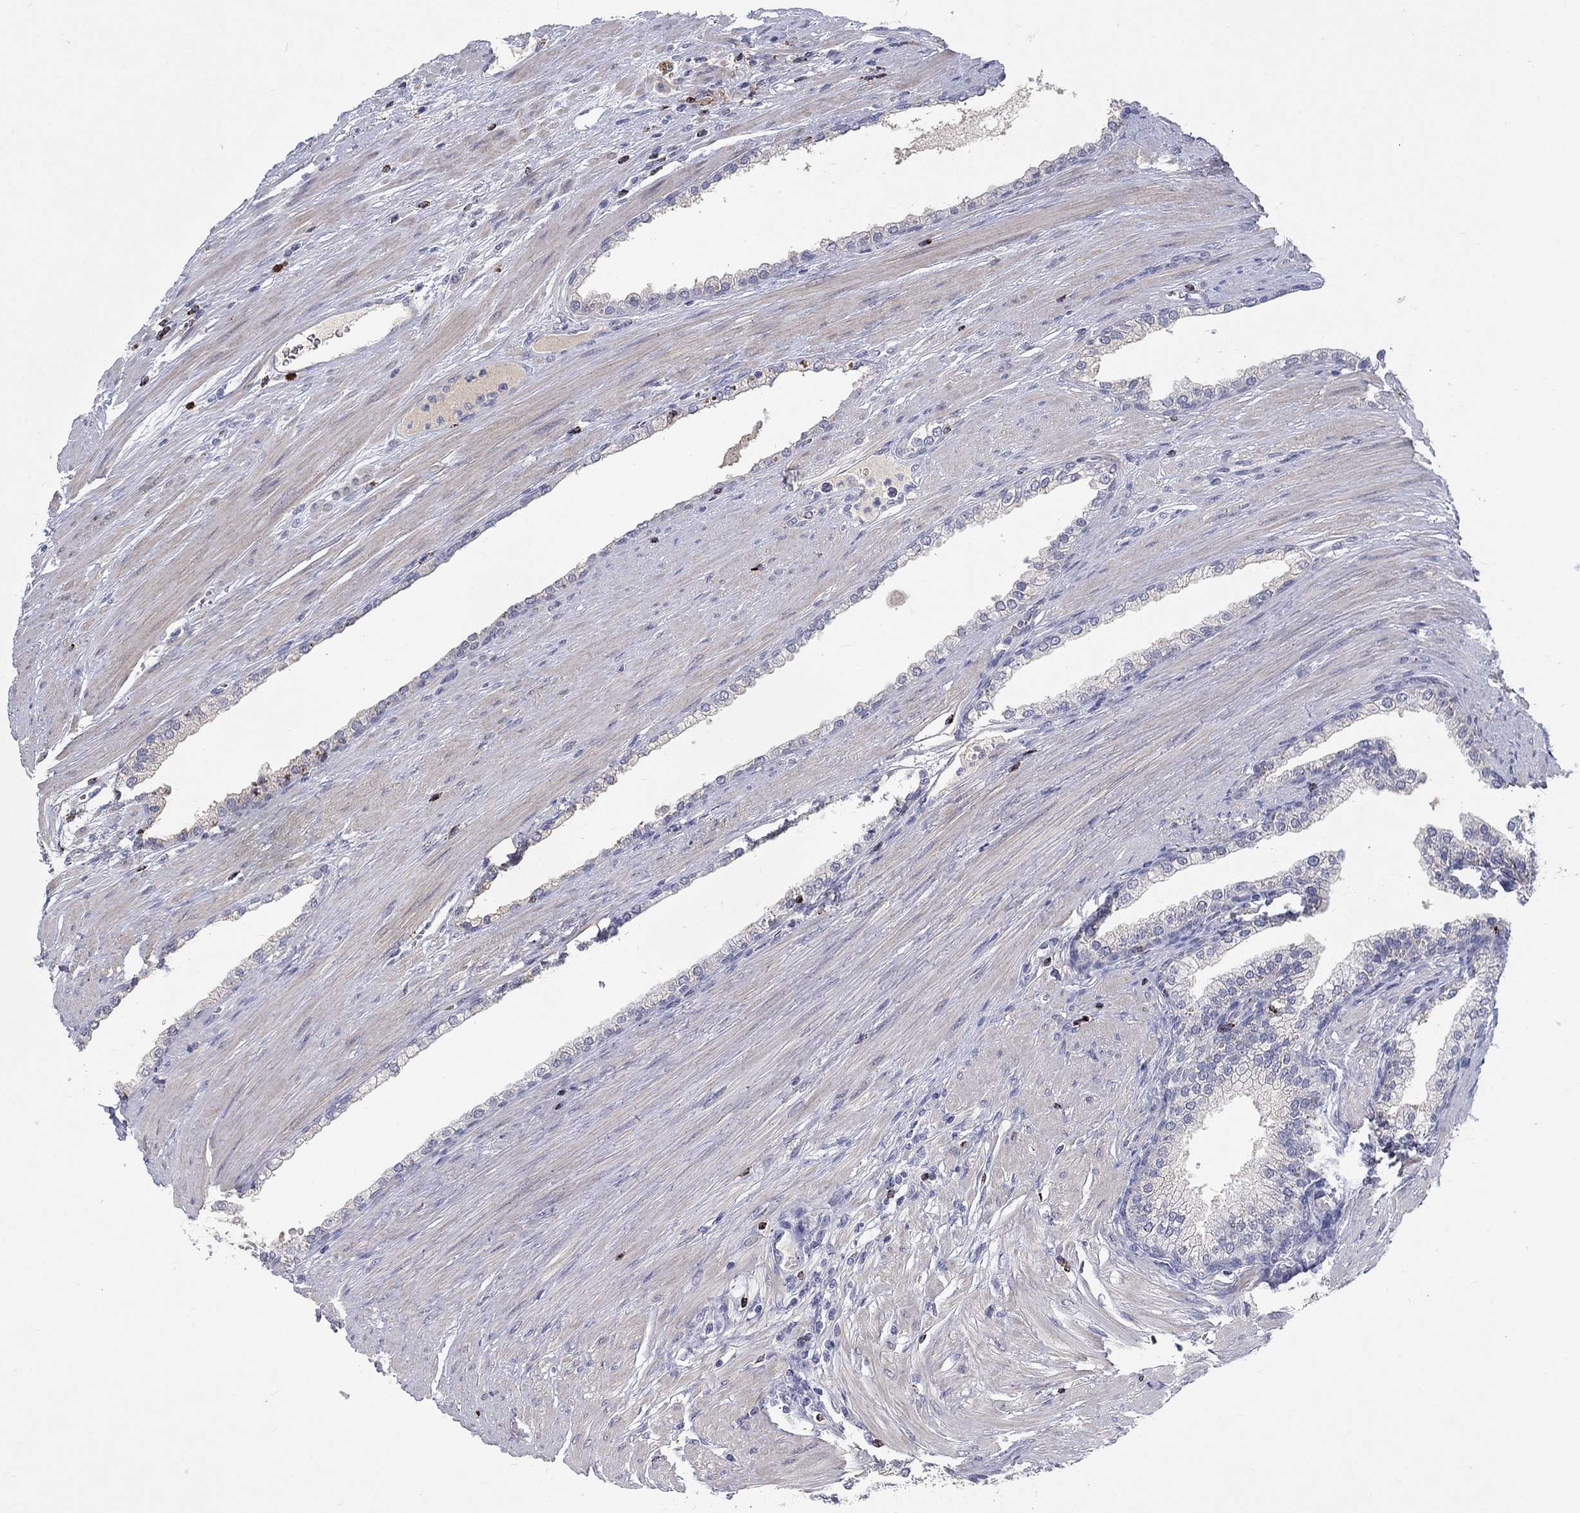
{"staining": {"intensity": "negative", "quantity": "none", "location": "none"}, "tissue": "prostate cancer", "cell_type": "Tumor cells", "image_type": "cancer", "snomed": [{"axis": "morphology", "description": "Adenocarcinoma, NOS"}, {"axis": "topography", "description": "Prostate"}], "caption": "IHC photomicrograph of neoplastic tissue: prostate cancer stained with DAB shows no significant protein staining in tumor cells.", "gene": "GZMA", "patient": {"sex": "male", "age": 67}}